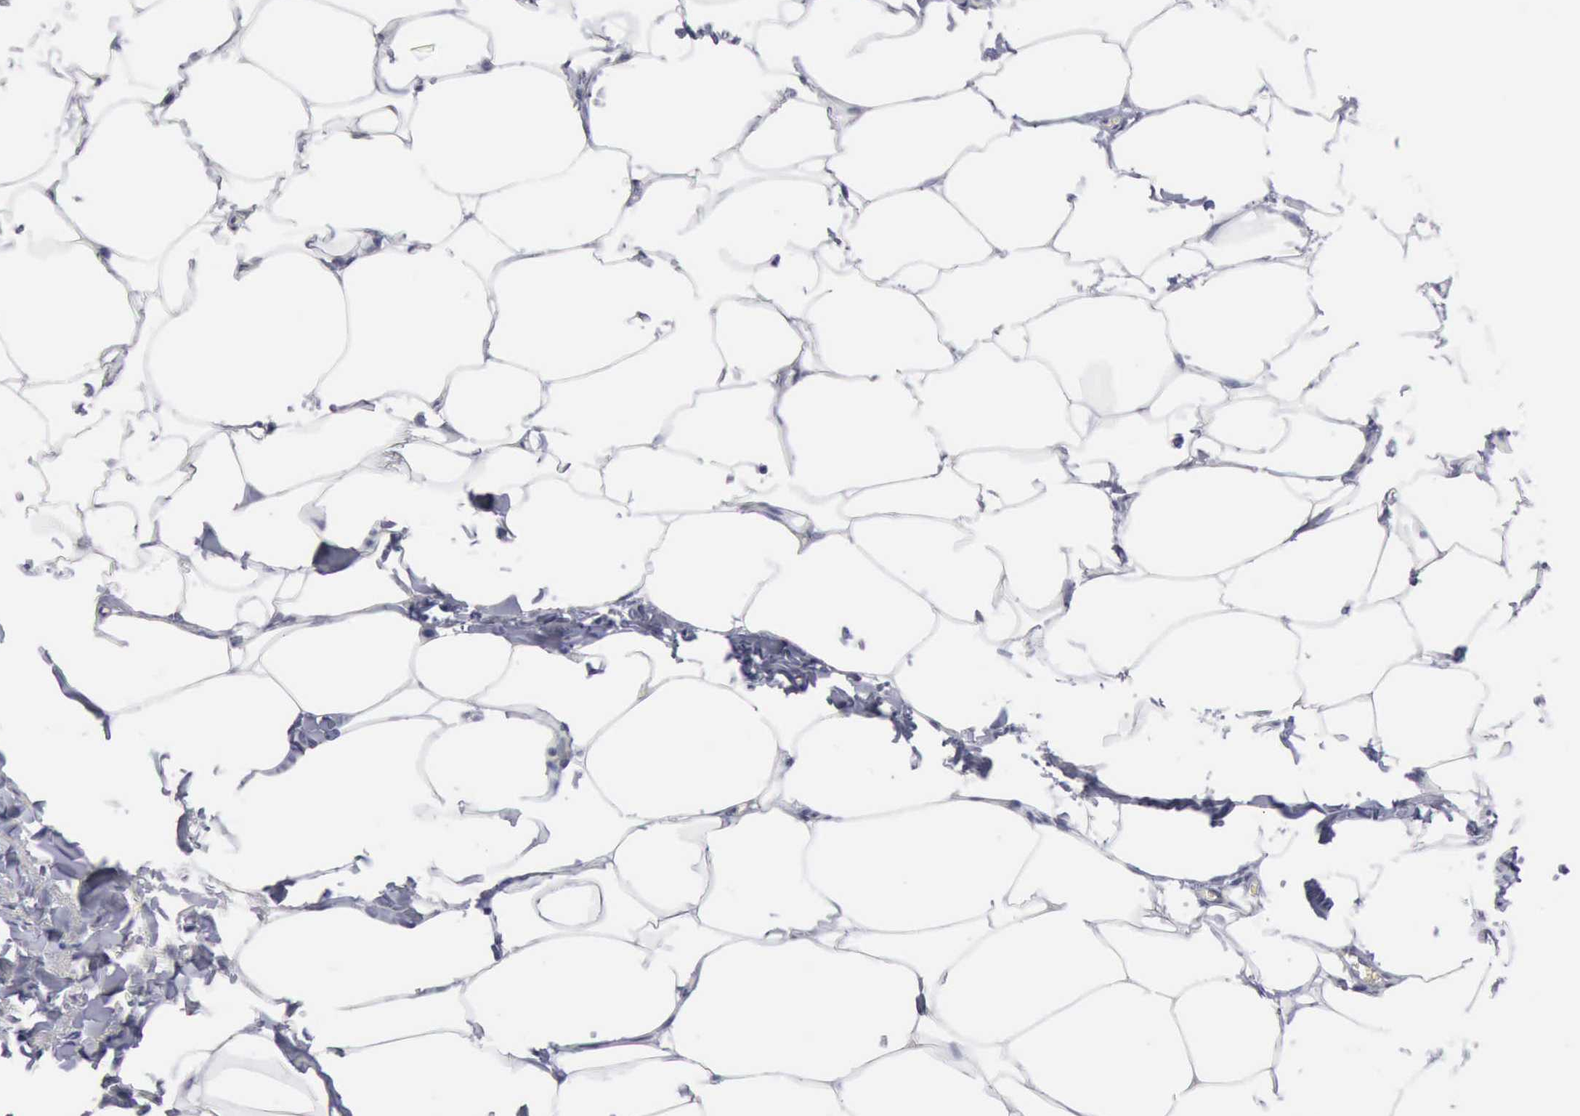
{"staining": {"intensity": "negative", "quantity": "none", "location": "none"}, "tissue": "adipose tissue", "cell_type": "Adipocytes", "image_type": "normal", "snomed": [{"axis": "morphology", "description": "Normal tissue, NOS"}, {"axis": "topography", "description": "Vascular tissue"}], "caption": "Adipose tissue stained for a protein using immunohistochemistry (IHC) demonstrates no expression adipocytes.", "gene": "KRT13", "patient": {"sex": "male", "age": 41}}